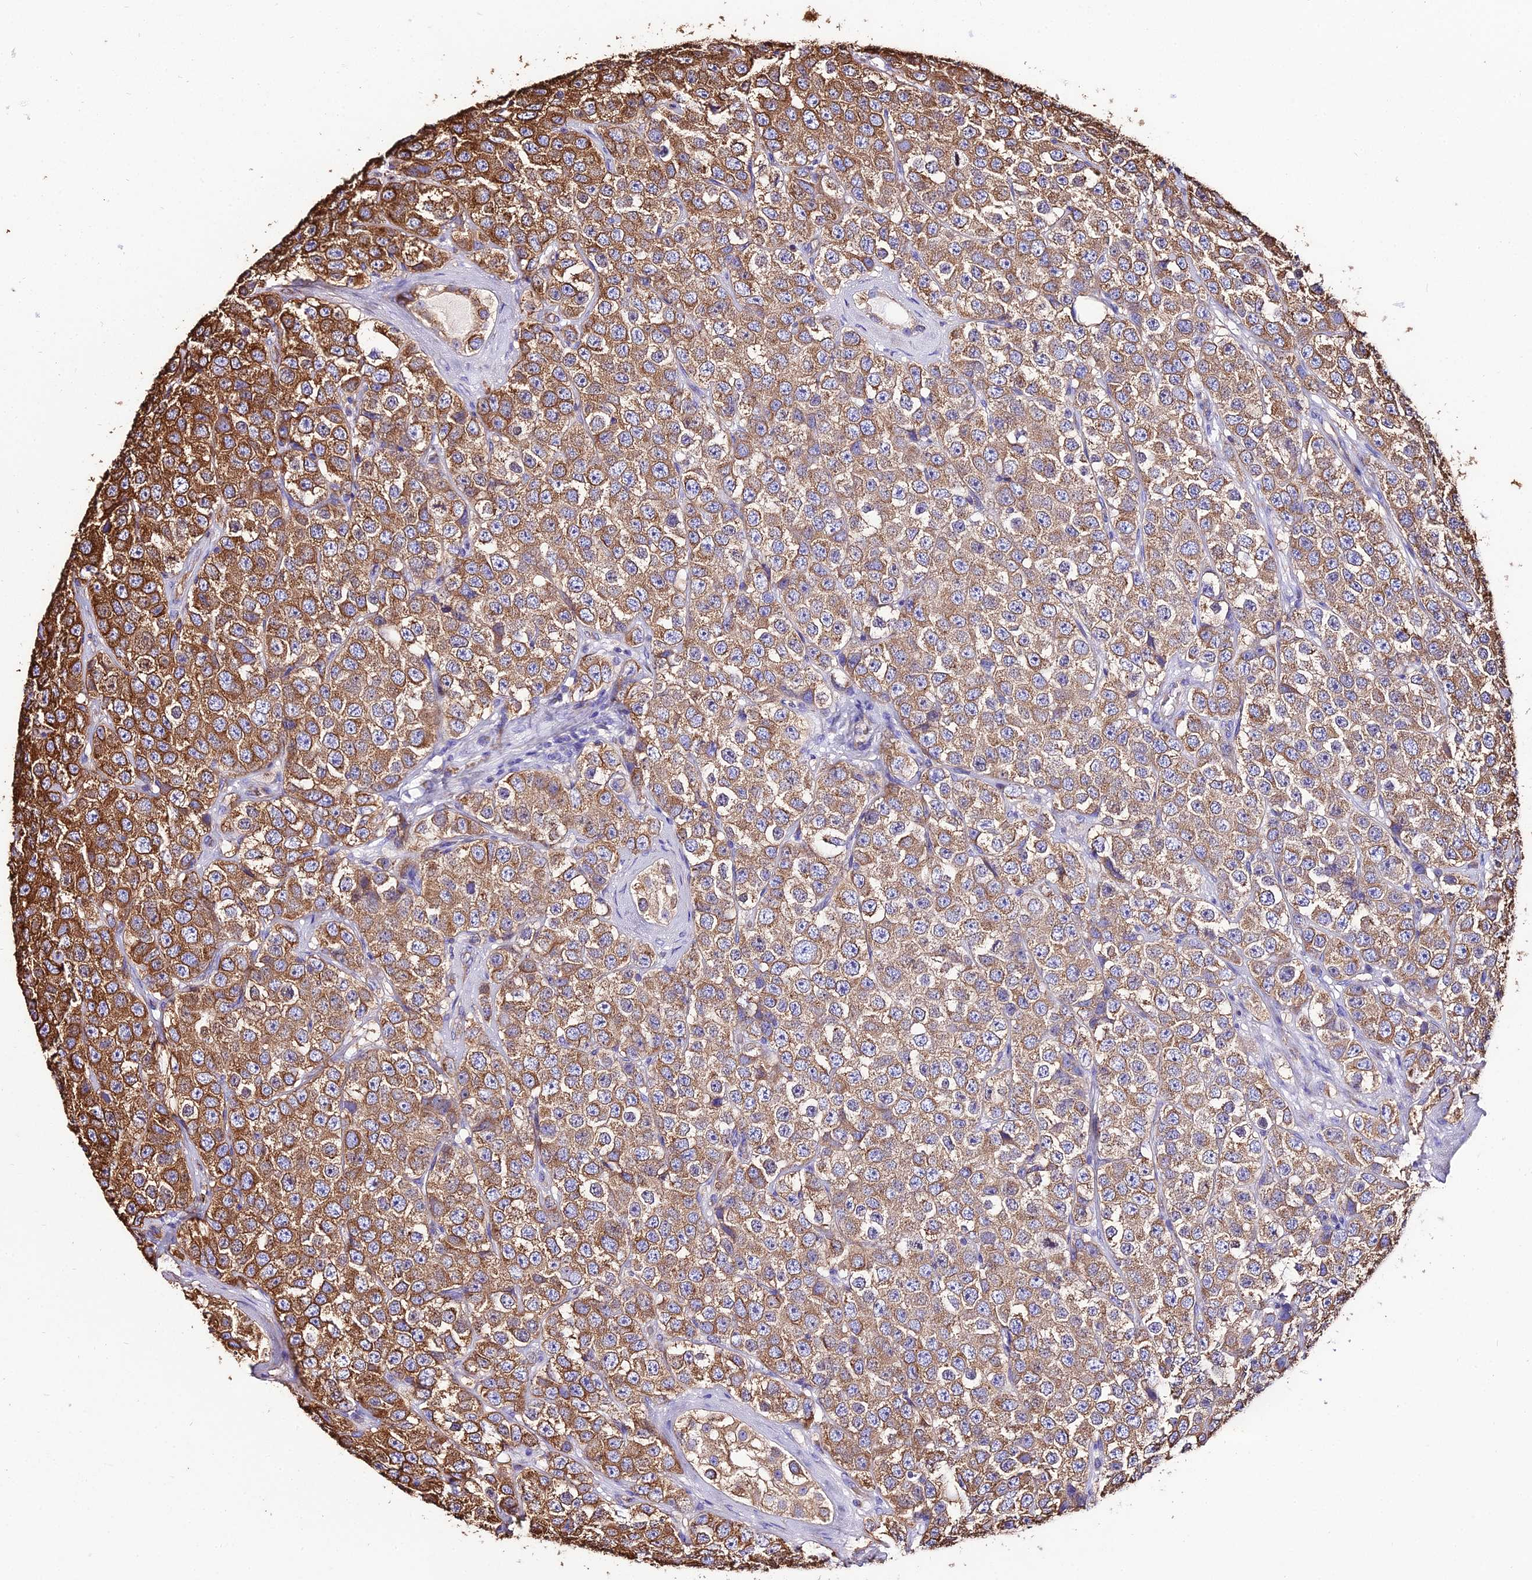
{"staining": {"intensity": "strong", "quantity": ">75%", "location": "cytoplasmic/membranous"}, "tissue": "testis cancer", "cell_type": "Tumor cells", "image_type": "cancer", "snomed": [{"axis": "morphology", "description": "Seminoma, NOS"}, {"axis": "topography", "description": "Testis"}], "caption": "Protein expression by IHC exhibits strong cytoplasmic/membranous staining in approximately >75% of tumor cells in testis cancer.", "gene": "TUBA3D", "patient": {"sex": "male", "age": 28}}